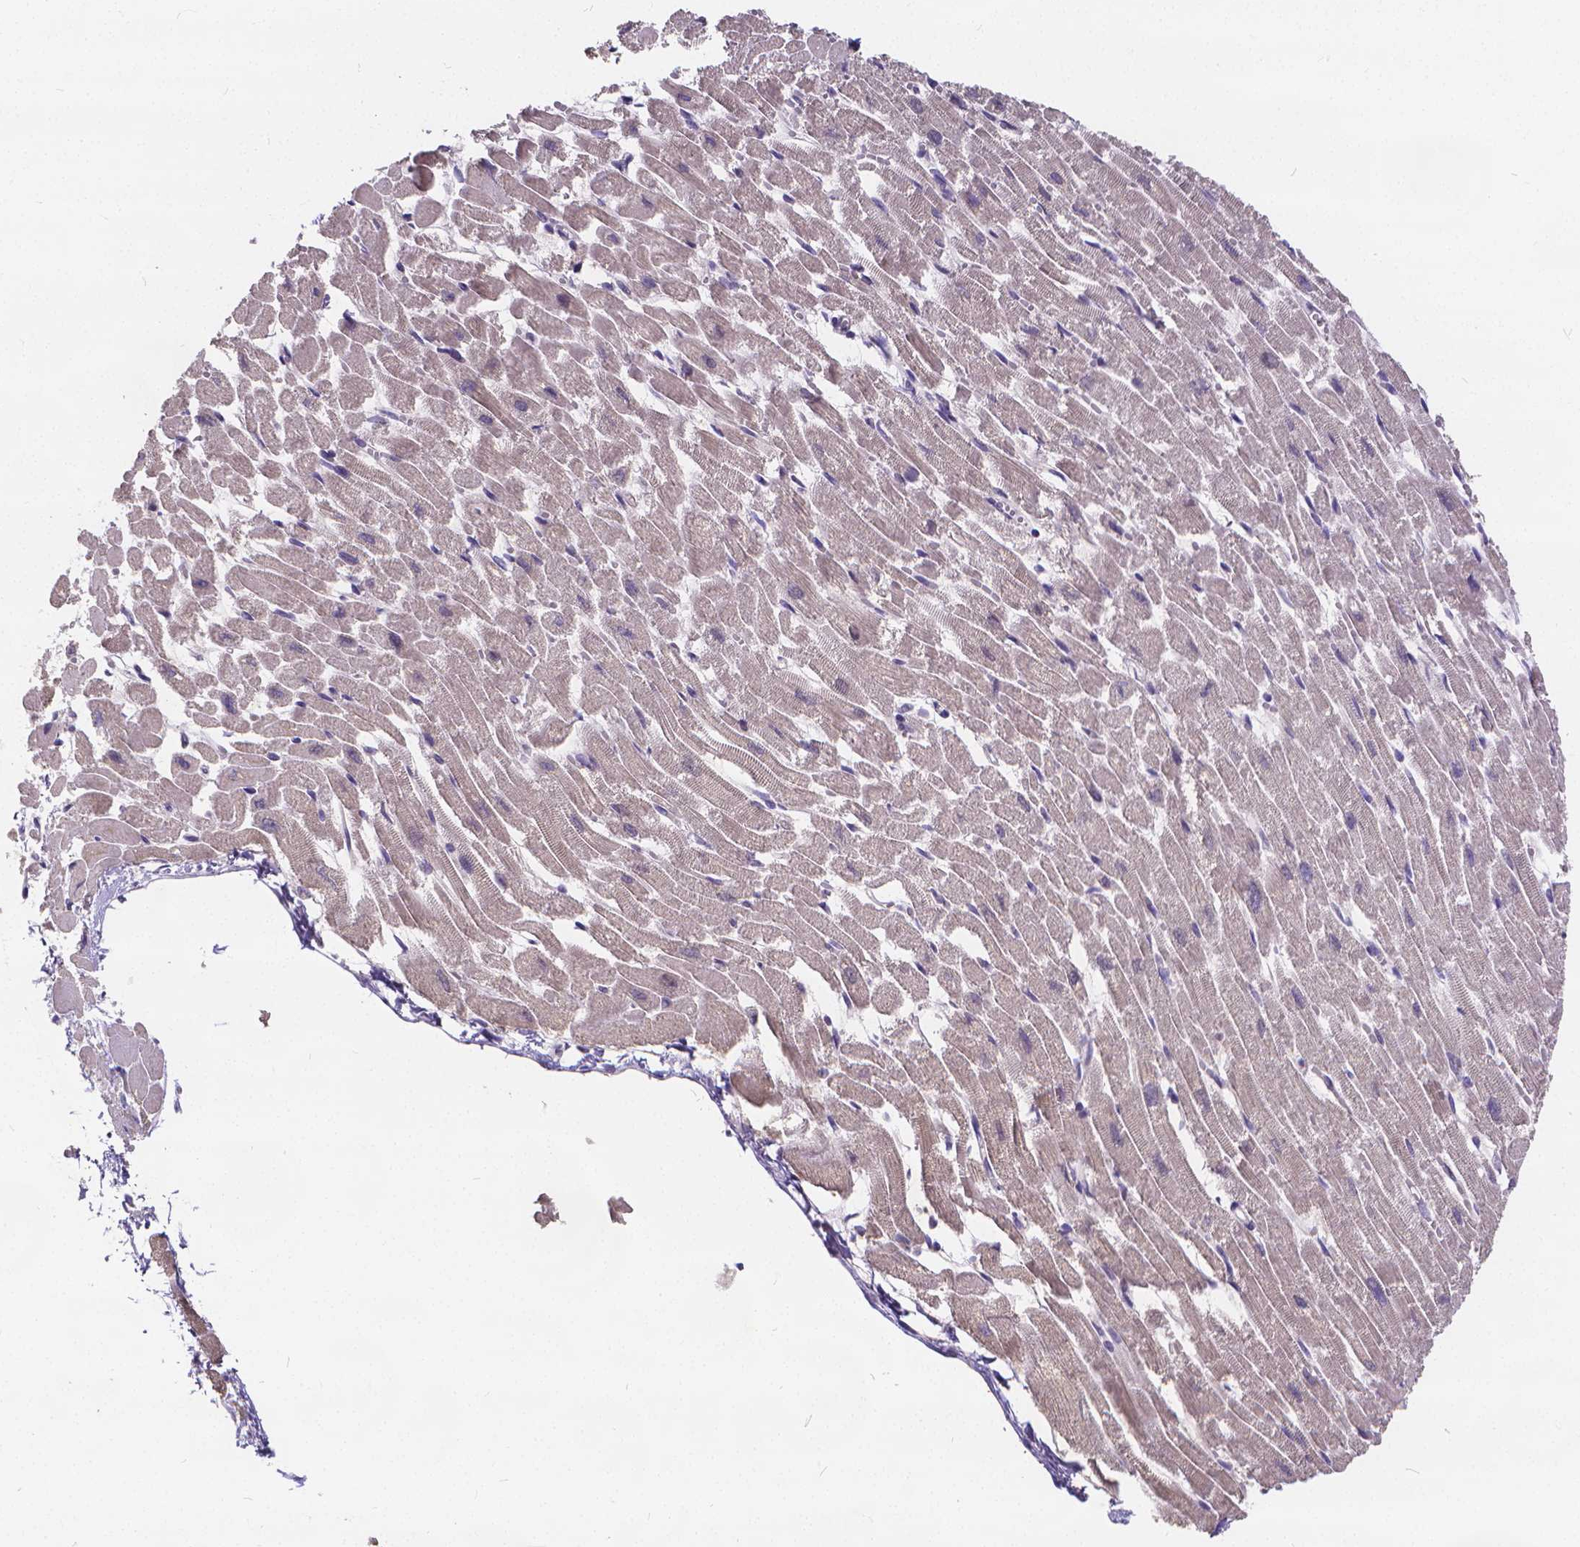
{"staining": {"intensity": "negative", "quantity": "none", "location": "none"}, "tissue": "heart muscle", "cell_type": "Cardiomyocytes", "image_type": "normal", "snomed": [{"axis": "morphology", "description": "Normal tissue, NOS"}, {"axis": "topography", "description": "Heart"}], "caption": "Immunohistochemistry (IHC) of normal human heart muscle exhibits no expression in cardiomyocytes.", "gene": "GLRB", "patient": {"sex": "female", "age": 52}}